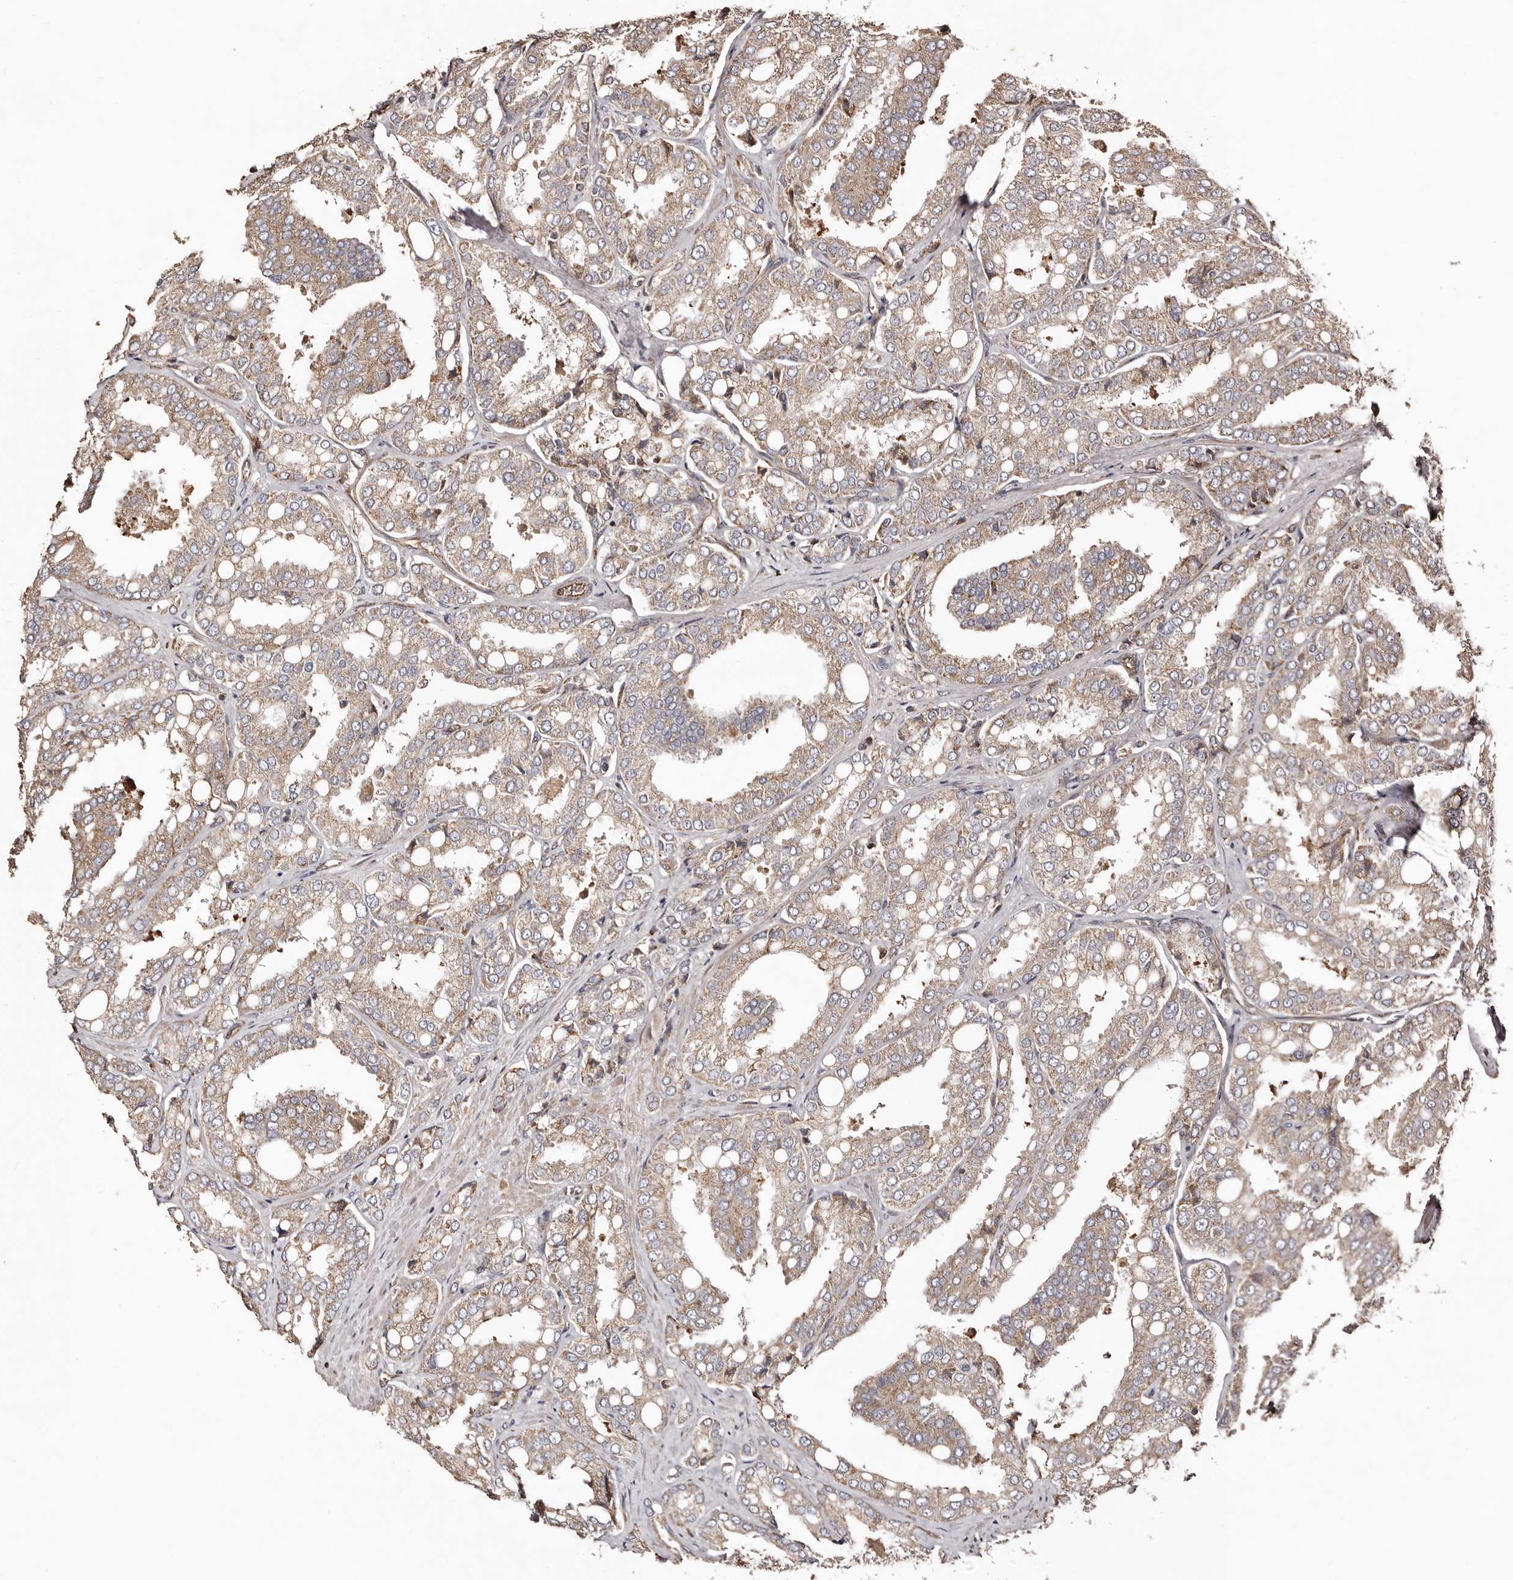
{"staining": {"intensity": "weak", "quantity": ">75%", "location": "cytoplasmic/membranous"}, "tissue": "prostate cancer", "cell_type": "Tumor cells", "image_type": "cancer", "snomed": [{"axis": "morphology", "description": "Adenocarcinoma, High grade"}, {"axis": "topography", "description": "Prostate"}], "caption": "A micrograph showing weak cytoplasmic/membranous staining in approximately >75% of tumor cells in prostate adenocarcinoma (high-grade), as visualized by brown immunohistochemical staining.", "gene": "MACC1", "patient": {"sex": "male", "age": 50}}